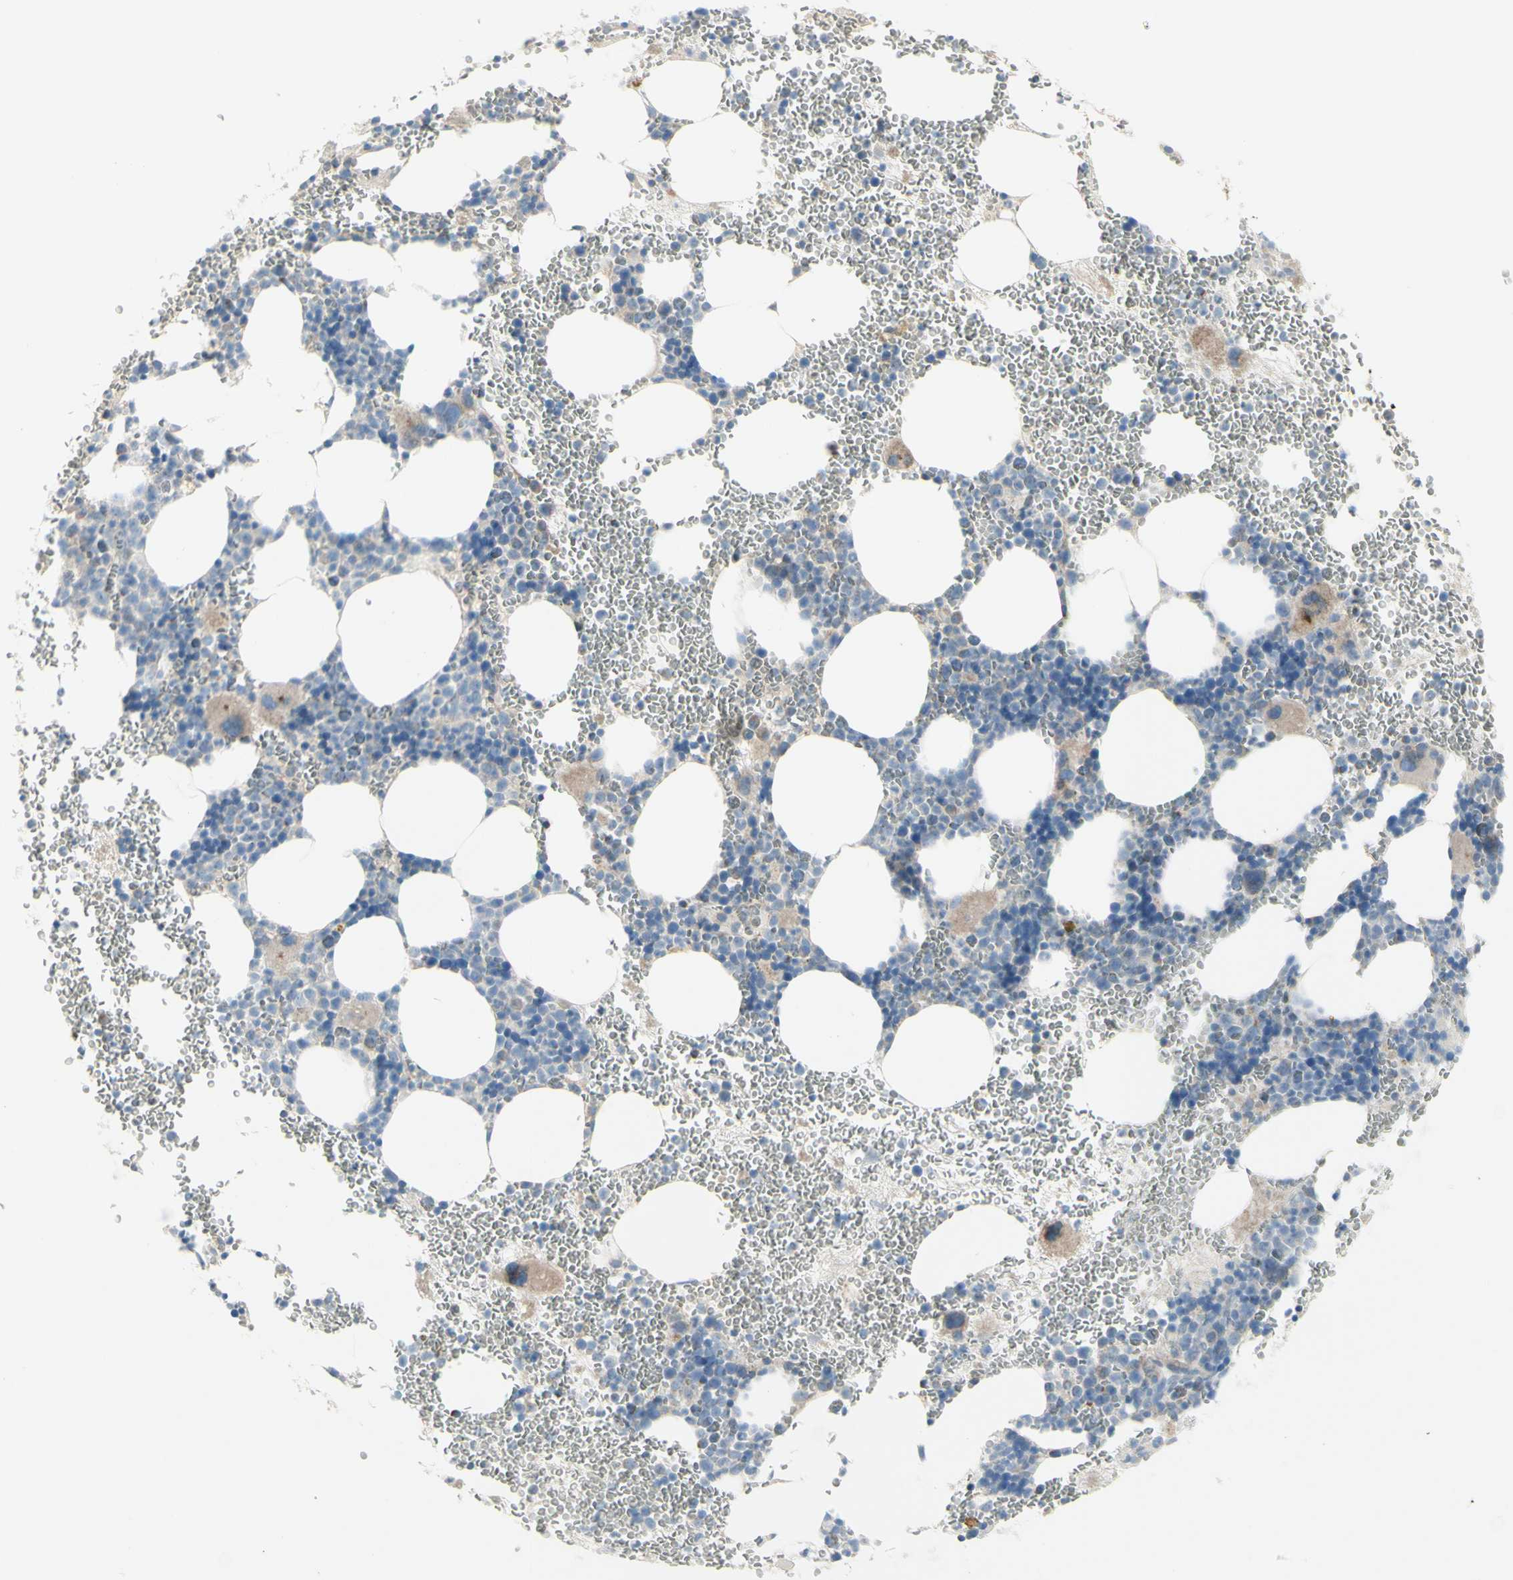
{"staining": {"intensity": "weak", "quantity": "<25%", "location": "cytoplasmic/membranous"}, "tissue": "bone marrow", "cell_type": "Hematopoietic cells", "image_type": "normal", "snomed": [{"axis": "morphology", "description": "Normal tissue, NOS"}, {"axis": "morphology", "description": "Inflammation, NOS"}, {"axis": "topography", "description": "Bone marrow"}], "caption": "DAB immunohistochemical staining of benign human bone marrow exhibits no significant expression in hematopoietic cells.", "gene": "CNTNAP1", "patient": {"sex": "female", "age": 76}}